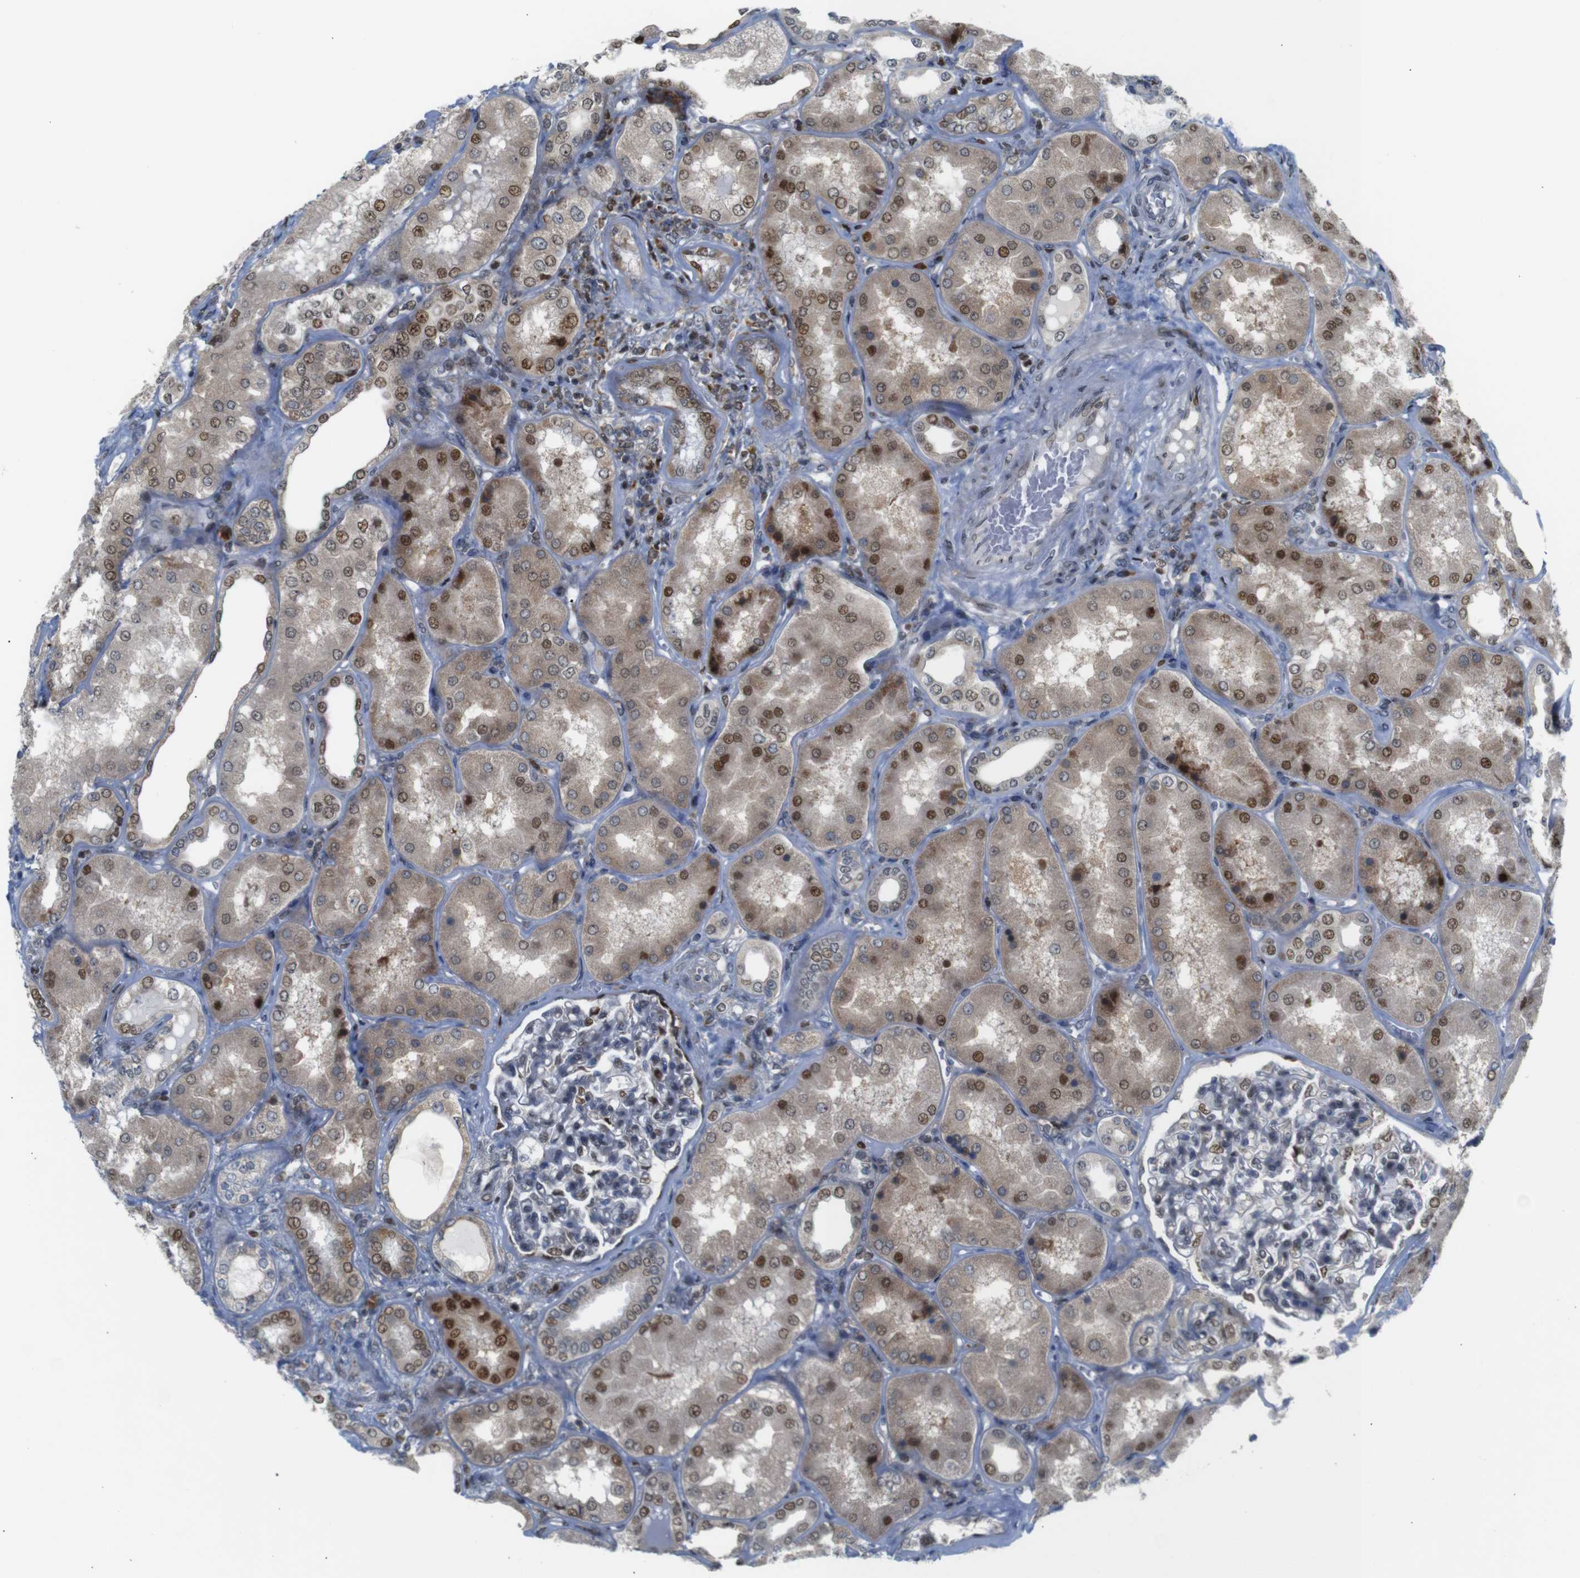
{"staining": {"intensity": "moderate", "quantity": "<25%", "location": "nuclear"}, "tissue": "kidney", "cell_type": "Cells in glomeruli", "image_type": "normal", "snomed": [{"axis": "morphology", "description": "Normal tissue, NOS"}, {"axis": "topography", "description": "Kidney"}], "caption": "An image showing moderate nuclear expression in approximately <25% of cells in glomeruli in benign kidney, as visualized by brown immunohistochemical staining.", "gene": "PTPN1", "patient": {"sex": "female", "age": 56}}